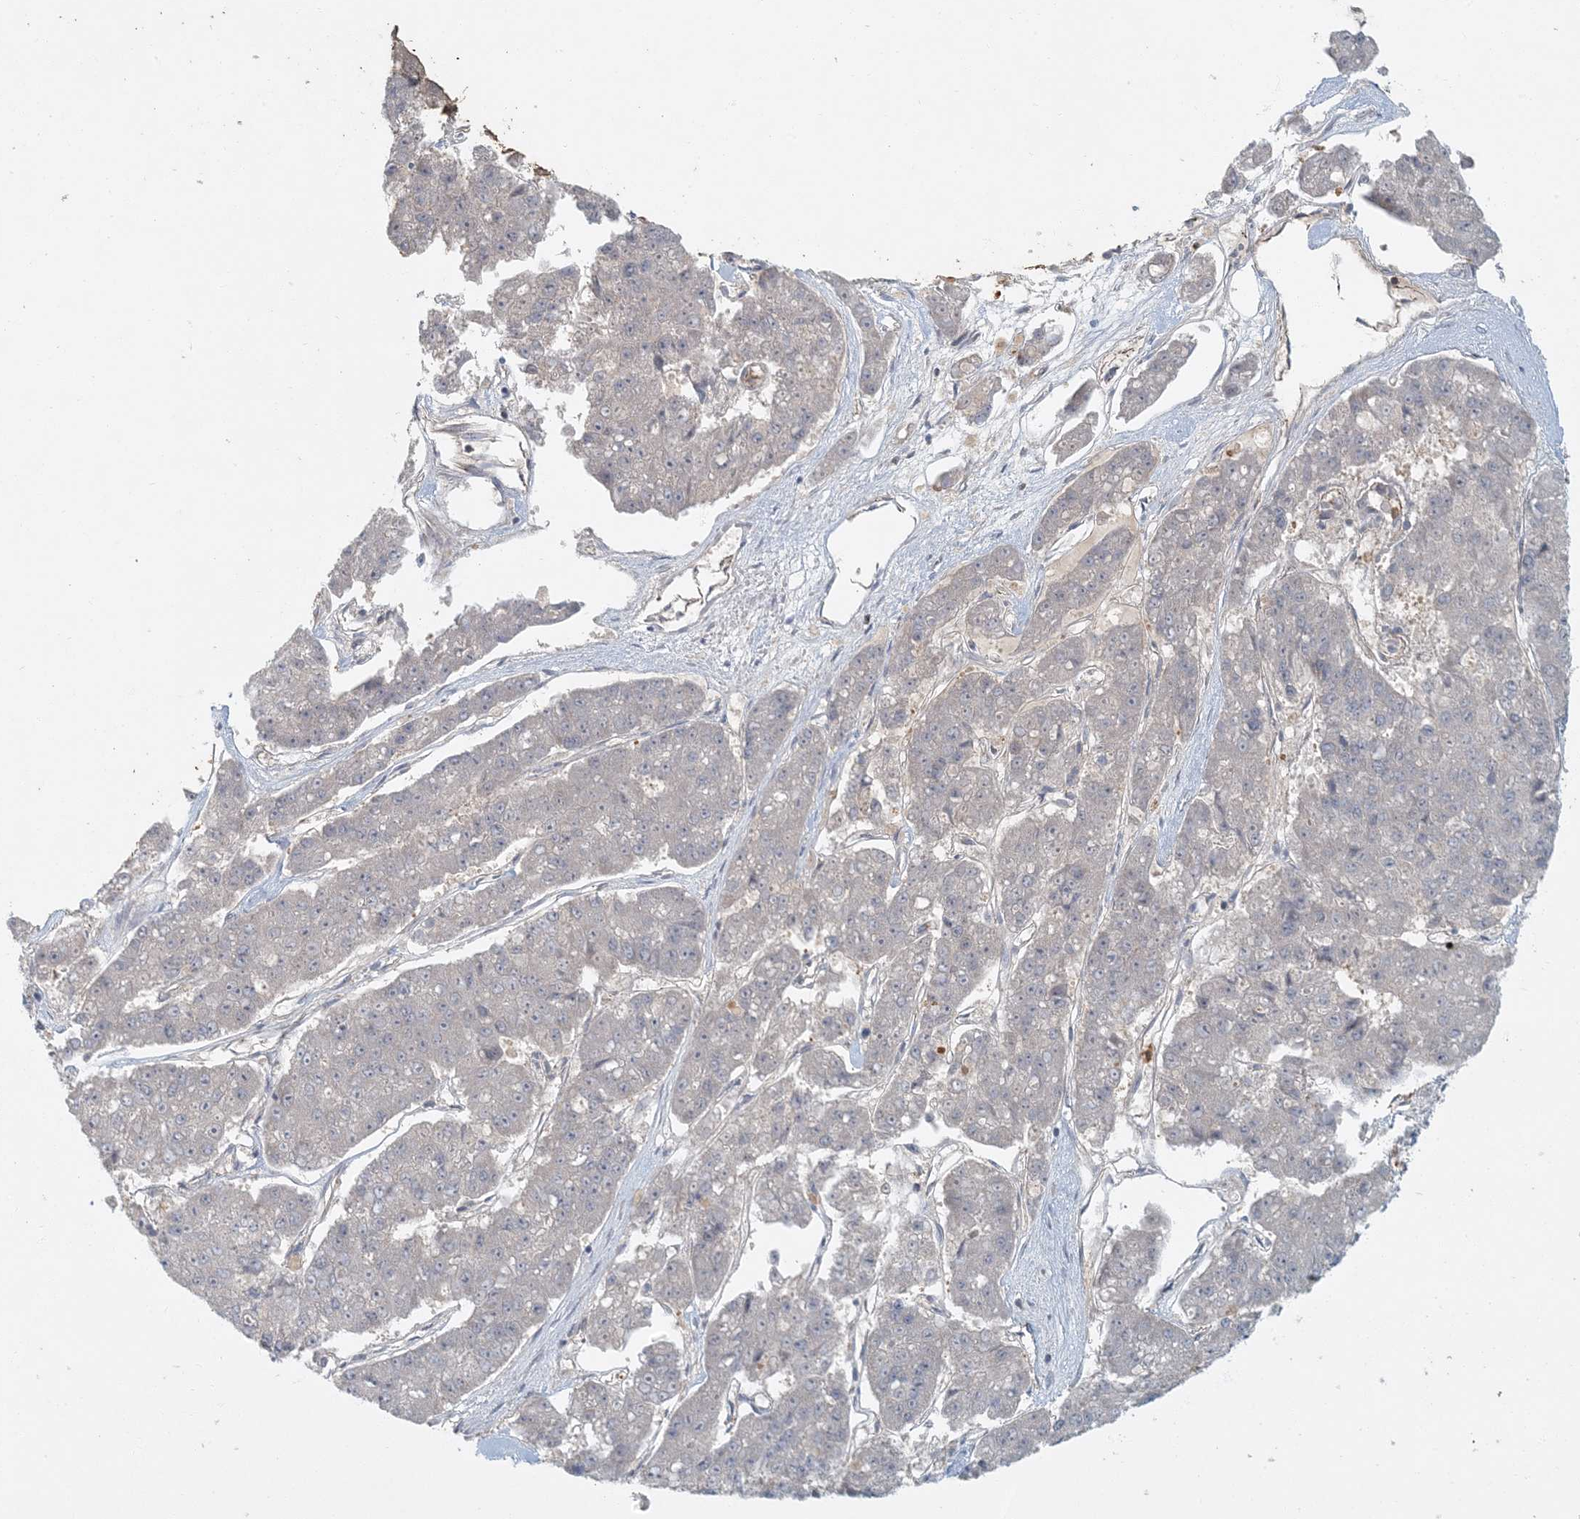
{"staining": {"intensity": "negative", "quantity": "none", "location": "none"}, "tissue": "pancreatic cancer", "cell_type": "Tumor cells", "image_type": "cancer", "snomed": [{"axis": "morphology", "description": "Adenocarcinoma, NOS"}, {"axis": "topography", "description": "Pancreas"}], "caption": "The histopathology image displays no staining of tumor cells in pancreatic cancer.", "gene": "AK9", "patient": {"sex": "male", "age": 50}}